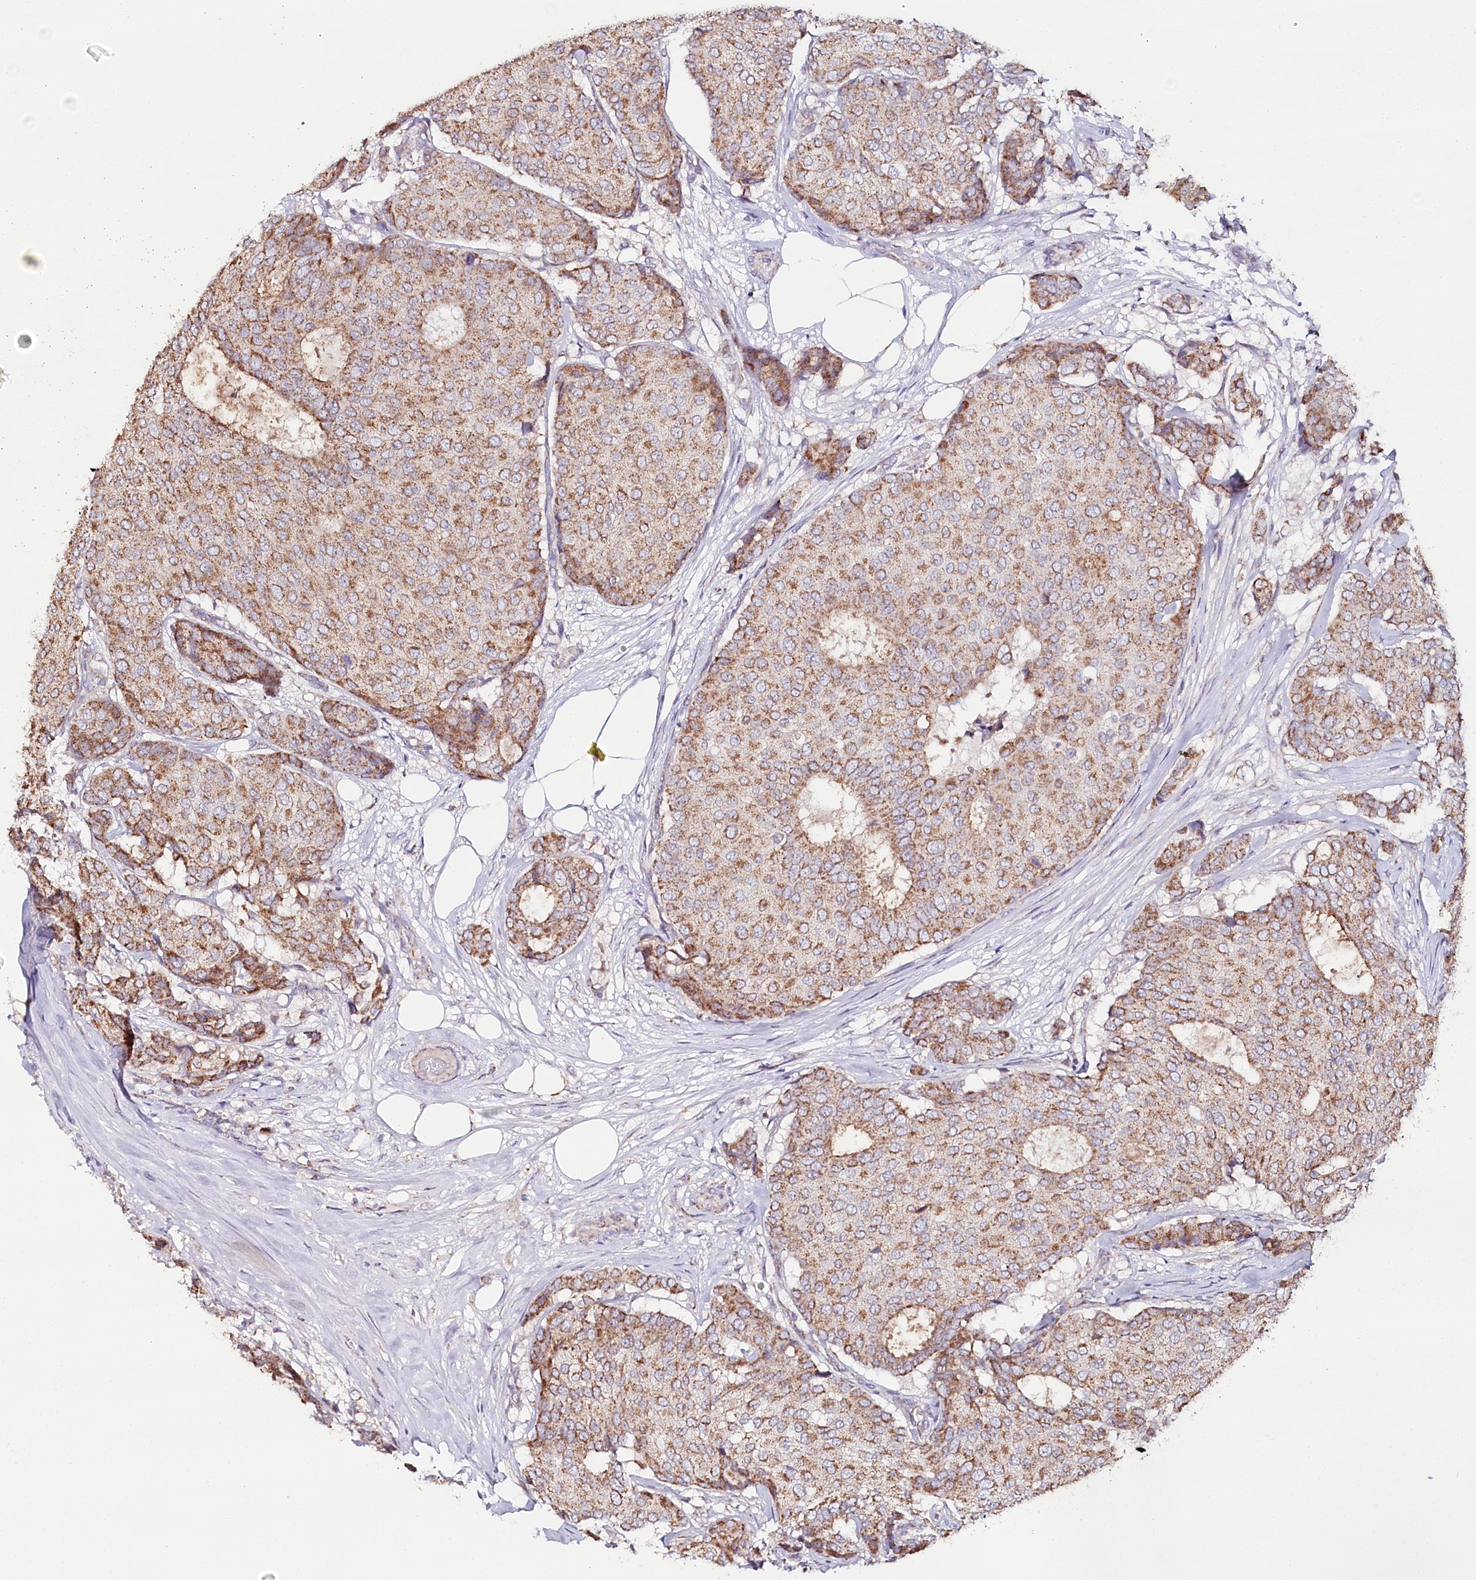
{"staining": {"intensity": "moderate", "quantity": ">75%", "location": "cytoplasmic/membranous"}, "tissue": "breast cancer", "cell_type": "Tumor cells", "image_type": "cancer", "snomed": [{"axis": "morphology", "description": "Duct carcinoma"}, {"axis": "topography", "description": "Breast"}], "caption": "Immunohistochemical staining of human breast cancer (invasive ductal carcinoma) reveals medium levels of moderate cytoplasmic/membranous expression in approximately >75% of tumor cells.", "gene": "MMP25", "patient": {"sex": "female", "age": 75}}